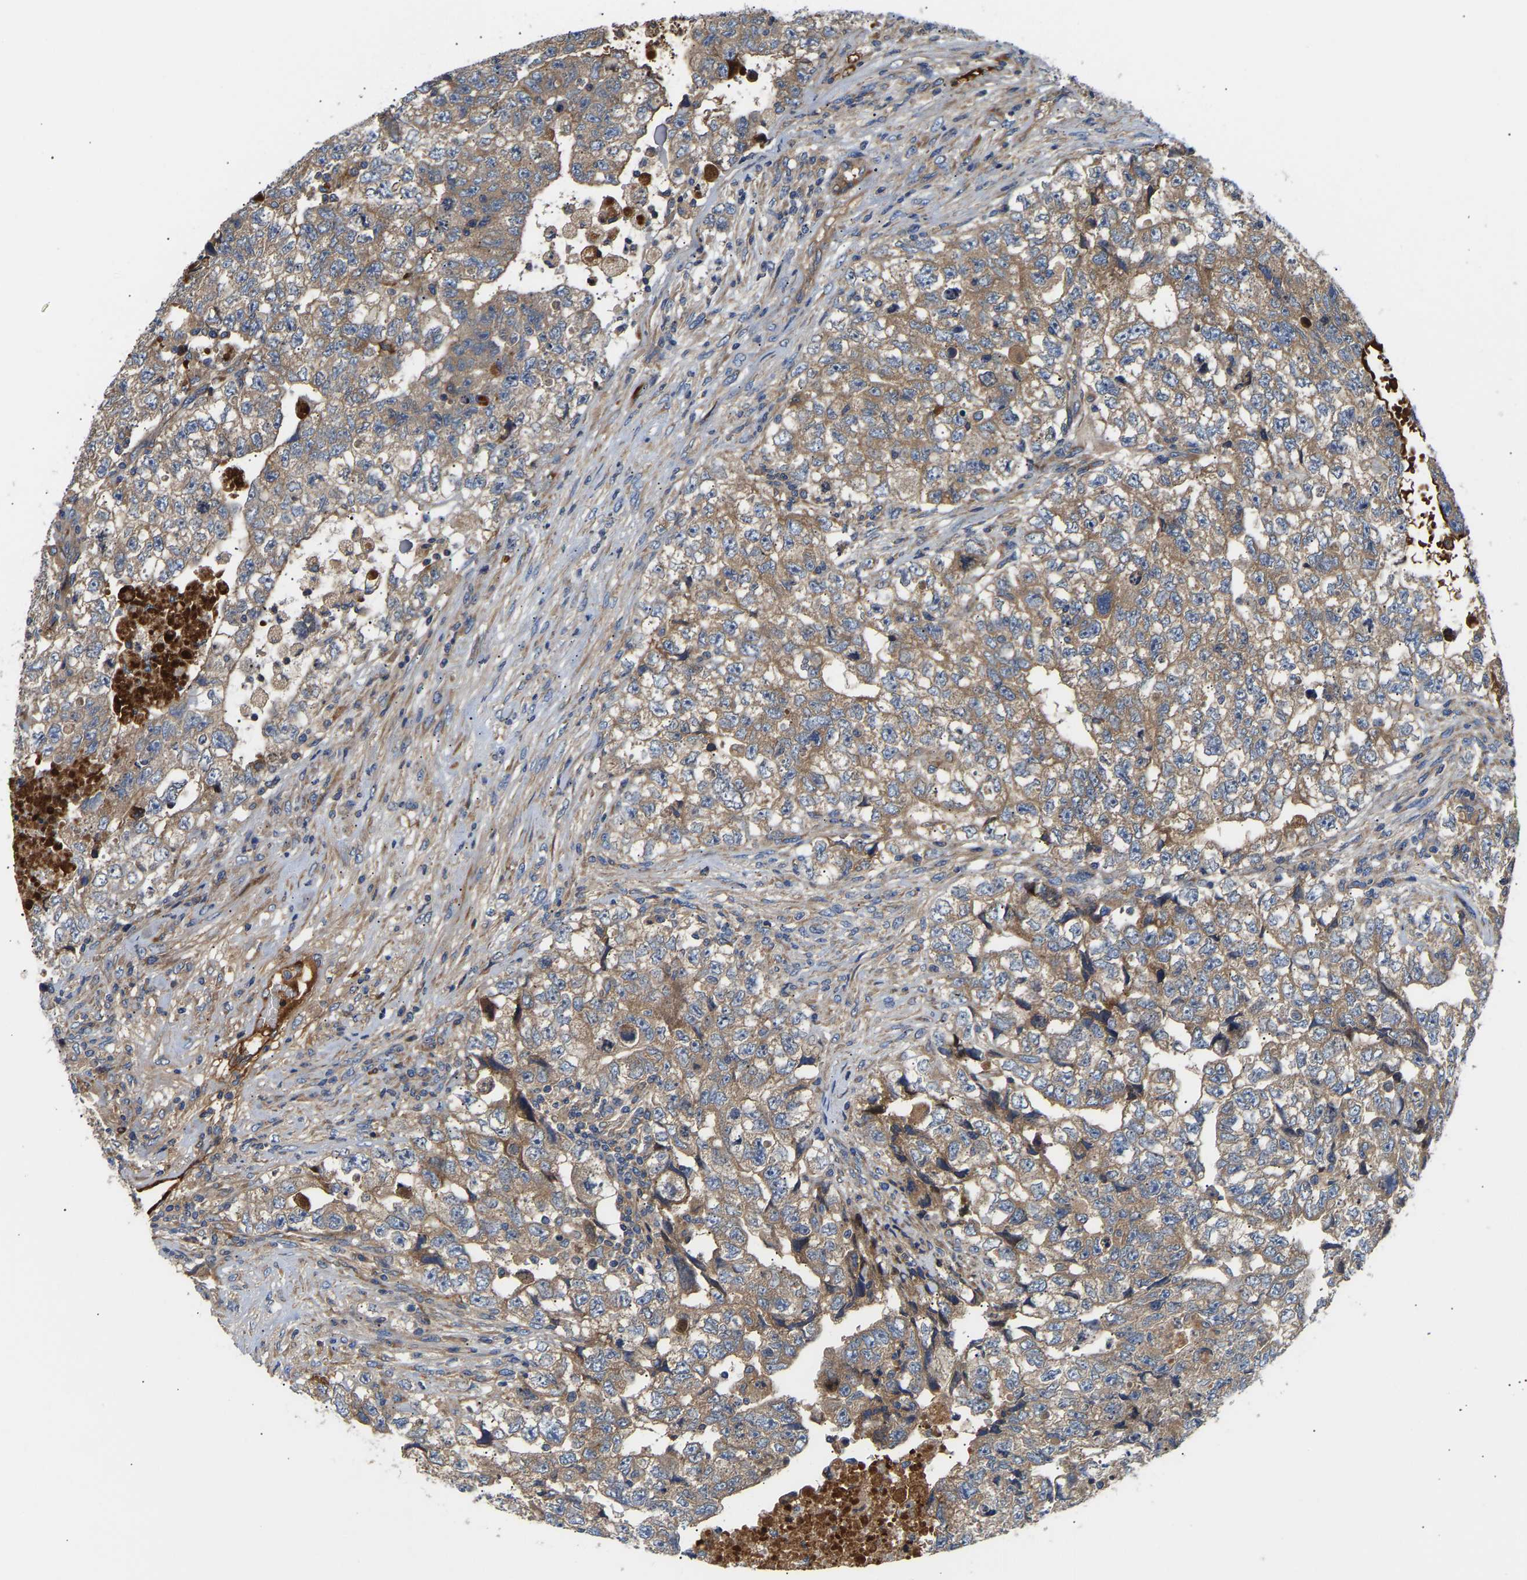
{"staining": {"intensity": "weak", "quantity": "25%-75%", "location": "cytoplasmic/membranous"}, "tissue": "testis cancer", "cell_type": "Tumor cells", "image_type": "cancer", "snomed": [{"axis": "morphology", "description": "Carcinoma, Embryonal, NOS"}, {"axis": "topography", "description": "Testis"}], "caption": "Testis embryonal carcinoma was stained to show a protein in brown. There is low levels of weak cytoplasmic/membranous expression in about 25%-75% of tumor cells.", "gene": "AIMP2", "patient": {"sex": "male", "age": 36}}